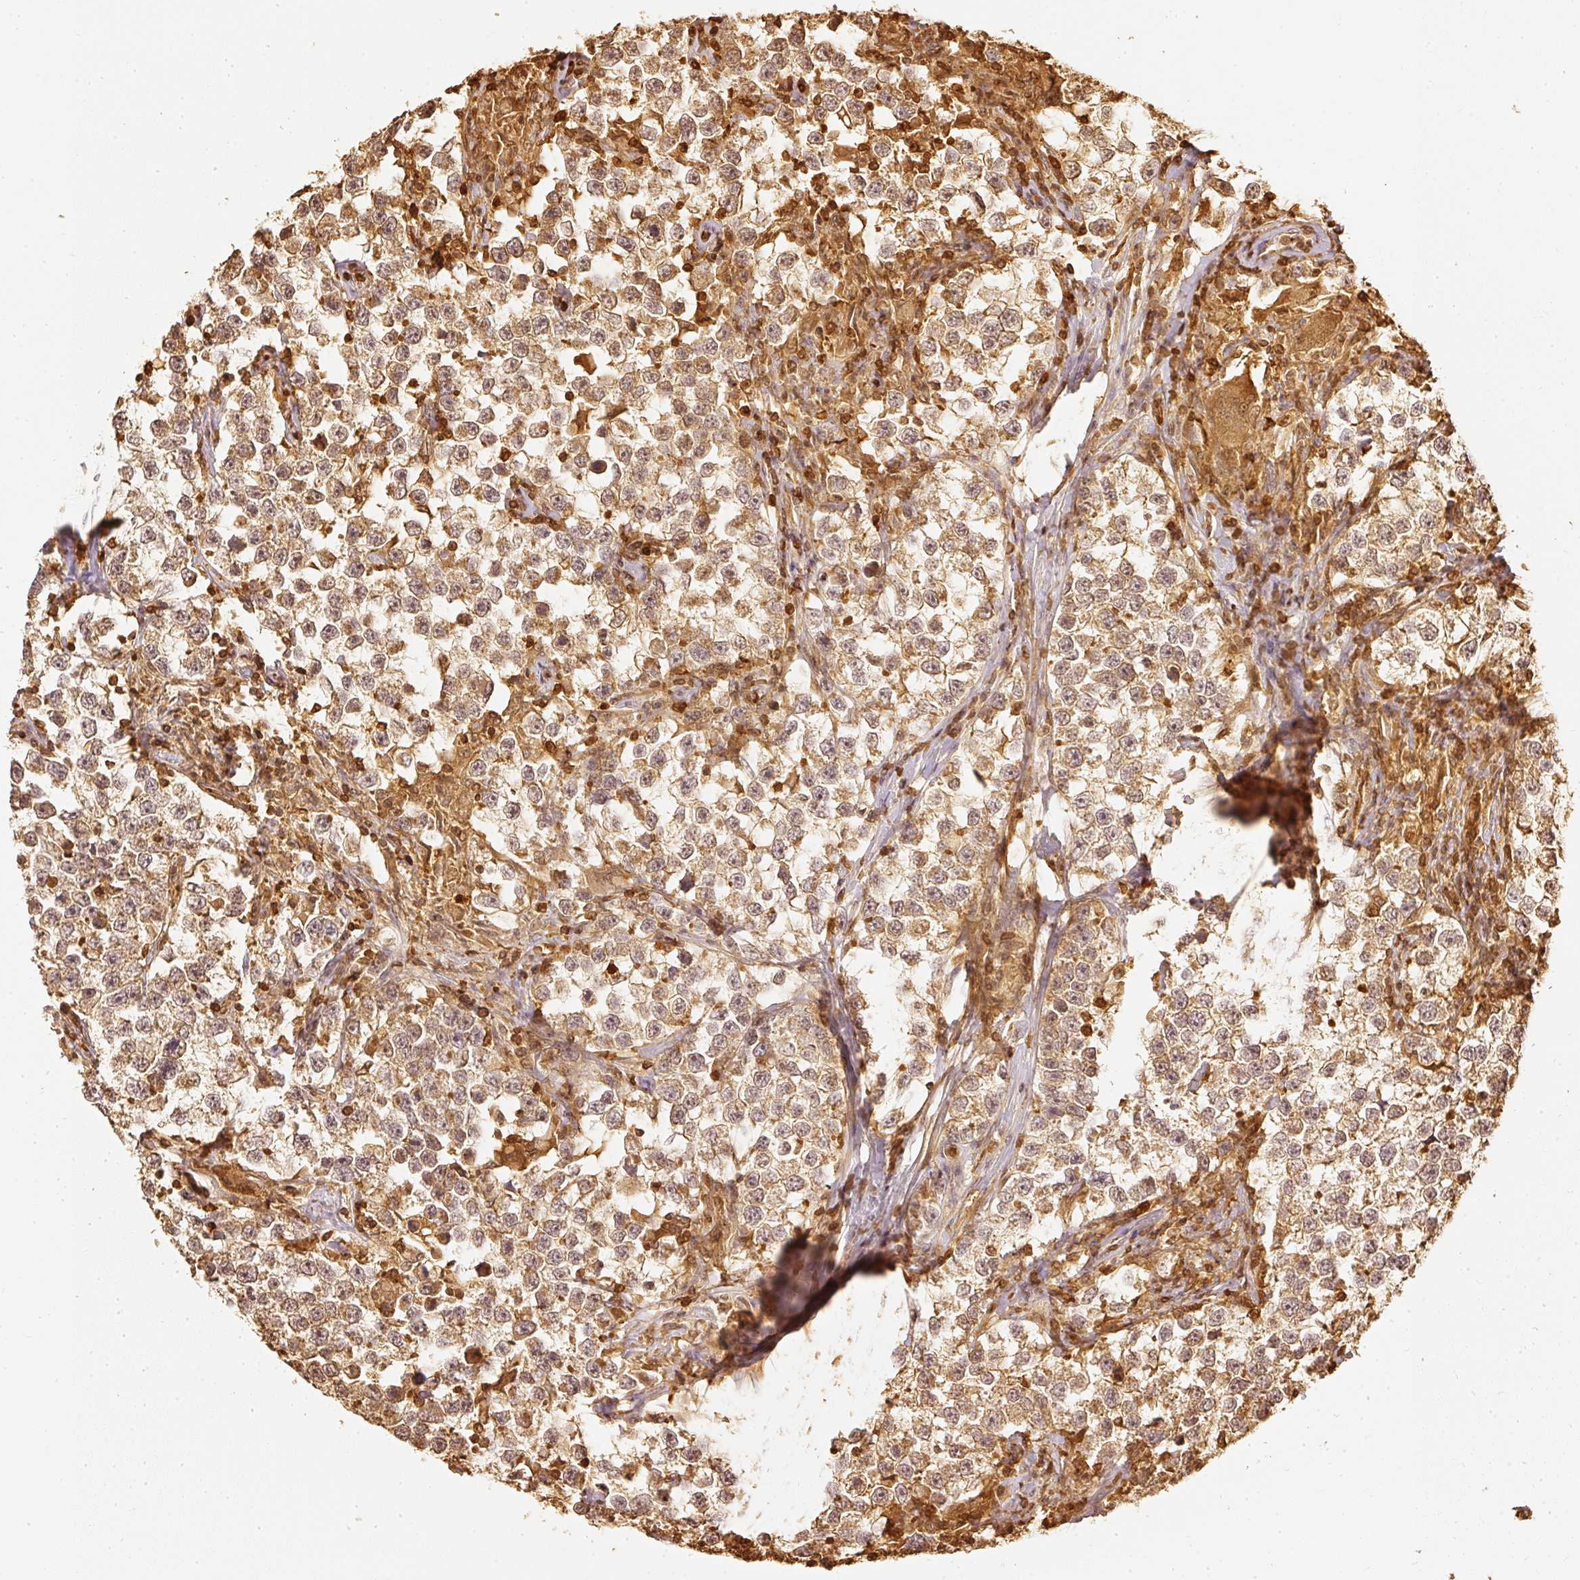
{"staining": {"intensity": "moderate", "quantity": ">75%", "location": "cytoplasmic/membranous,nuclear"}, "tissue": "testis cancer", "cell_type": "Tumor cells", "image_type": "cancer", "snomed": [{"axis": "morphology", "description": "Seminoma, NOS"}, {"axis": "topography", "description": "Testis"}], "caption": "Immunohistochemistry of testis cancer demonstrates medium levels of moderate cytoplasmic/membranous and nuclear positivity in approximately >75% of tumor cells.", "gene": "PFN1", "patient": {"sex": "male", "age": 46}}